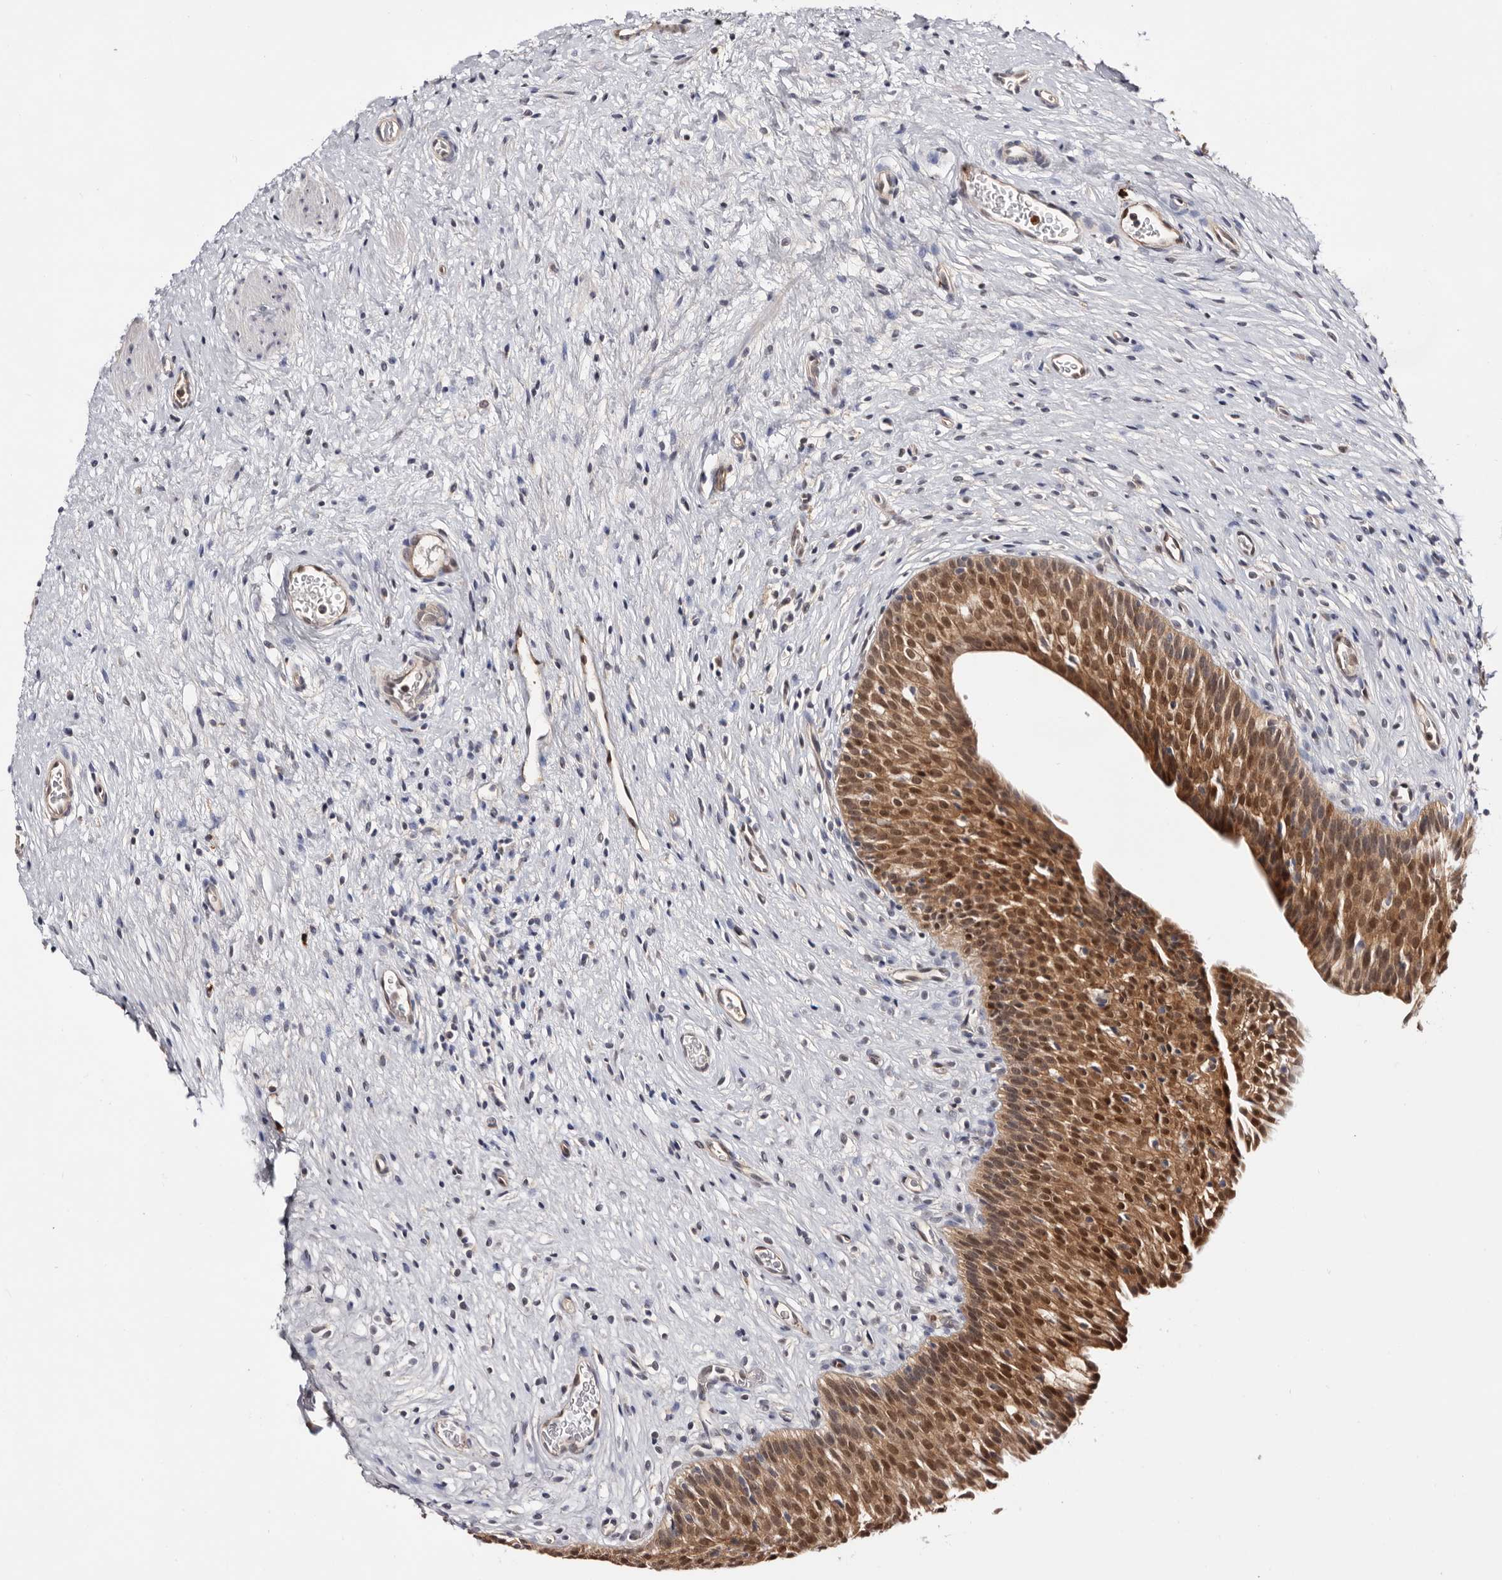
{"staining": {"intensity": "moderate", "quantity": ">75%", "location": "cytoplasmic/membranous,nuclear"}, "tissue": "urinary bladder", "cell_type": "Urothelial cells", "image_type": "normal", "snomed": [{"axis": "morphology", "description": "Normal tissue, NOS"}, {"axis": "topography", "description": "Urinary bladder"}], "caption": "High-magnification brightfield microscopy of normal urinary bladder stained with DAB (brown) and counterstained with hematoxylin (blue). urothelial cells exhibit moderate cytoplasmic/membranous,nuclear expression is appreciated in about>75% of cells.", "gene": "TP53I3", "patient": {"sex": "male", "age": 1}}